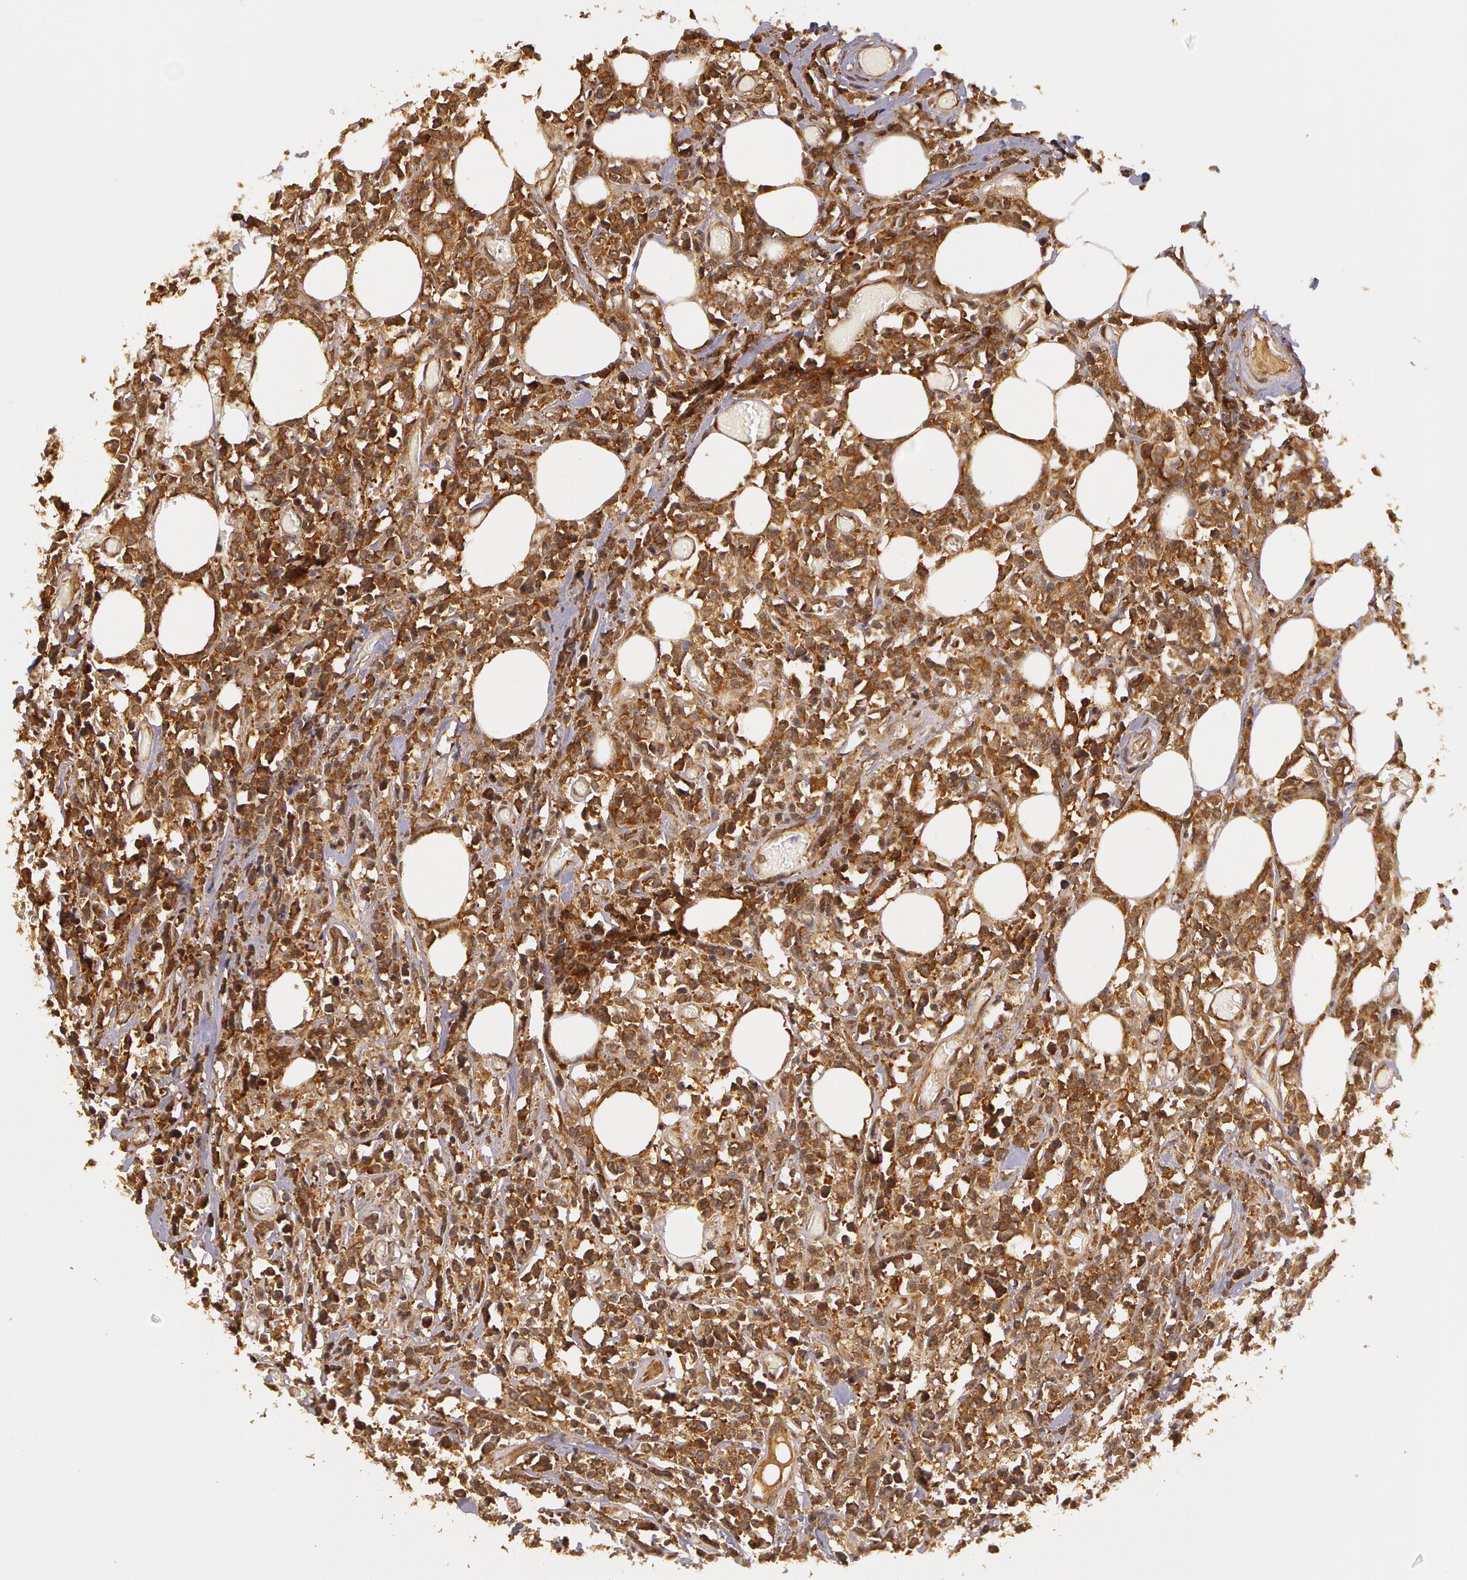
{"staining": {"intensity": "strong", "quantity": ">75%", "location": "cytoplasmic/membranous"}, "tissue": "lymphoma", "cell_type": "Tumor cells", "image_type": "cancer", "snomed": [{"axis": "morphology", "description": "Malignant lymphoma, non-Hodgkin's type, High grade"}, {"axis": "topography", "description": "Colon"}], "caption": "Immunohistochemical staining of lymphoma exhibits strong cytoplasmic/membranous protein positivity in approximately >75% of tumor cells.", "gene": "ASCC2", "patient": {"sex": "male", "age": 82}}